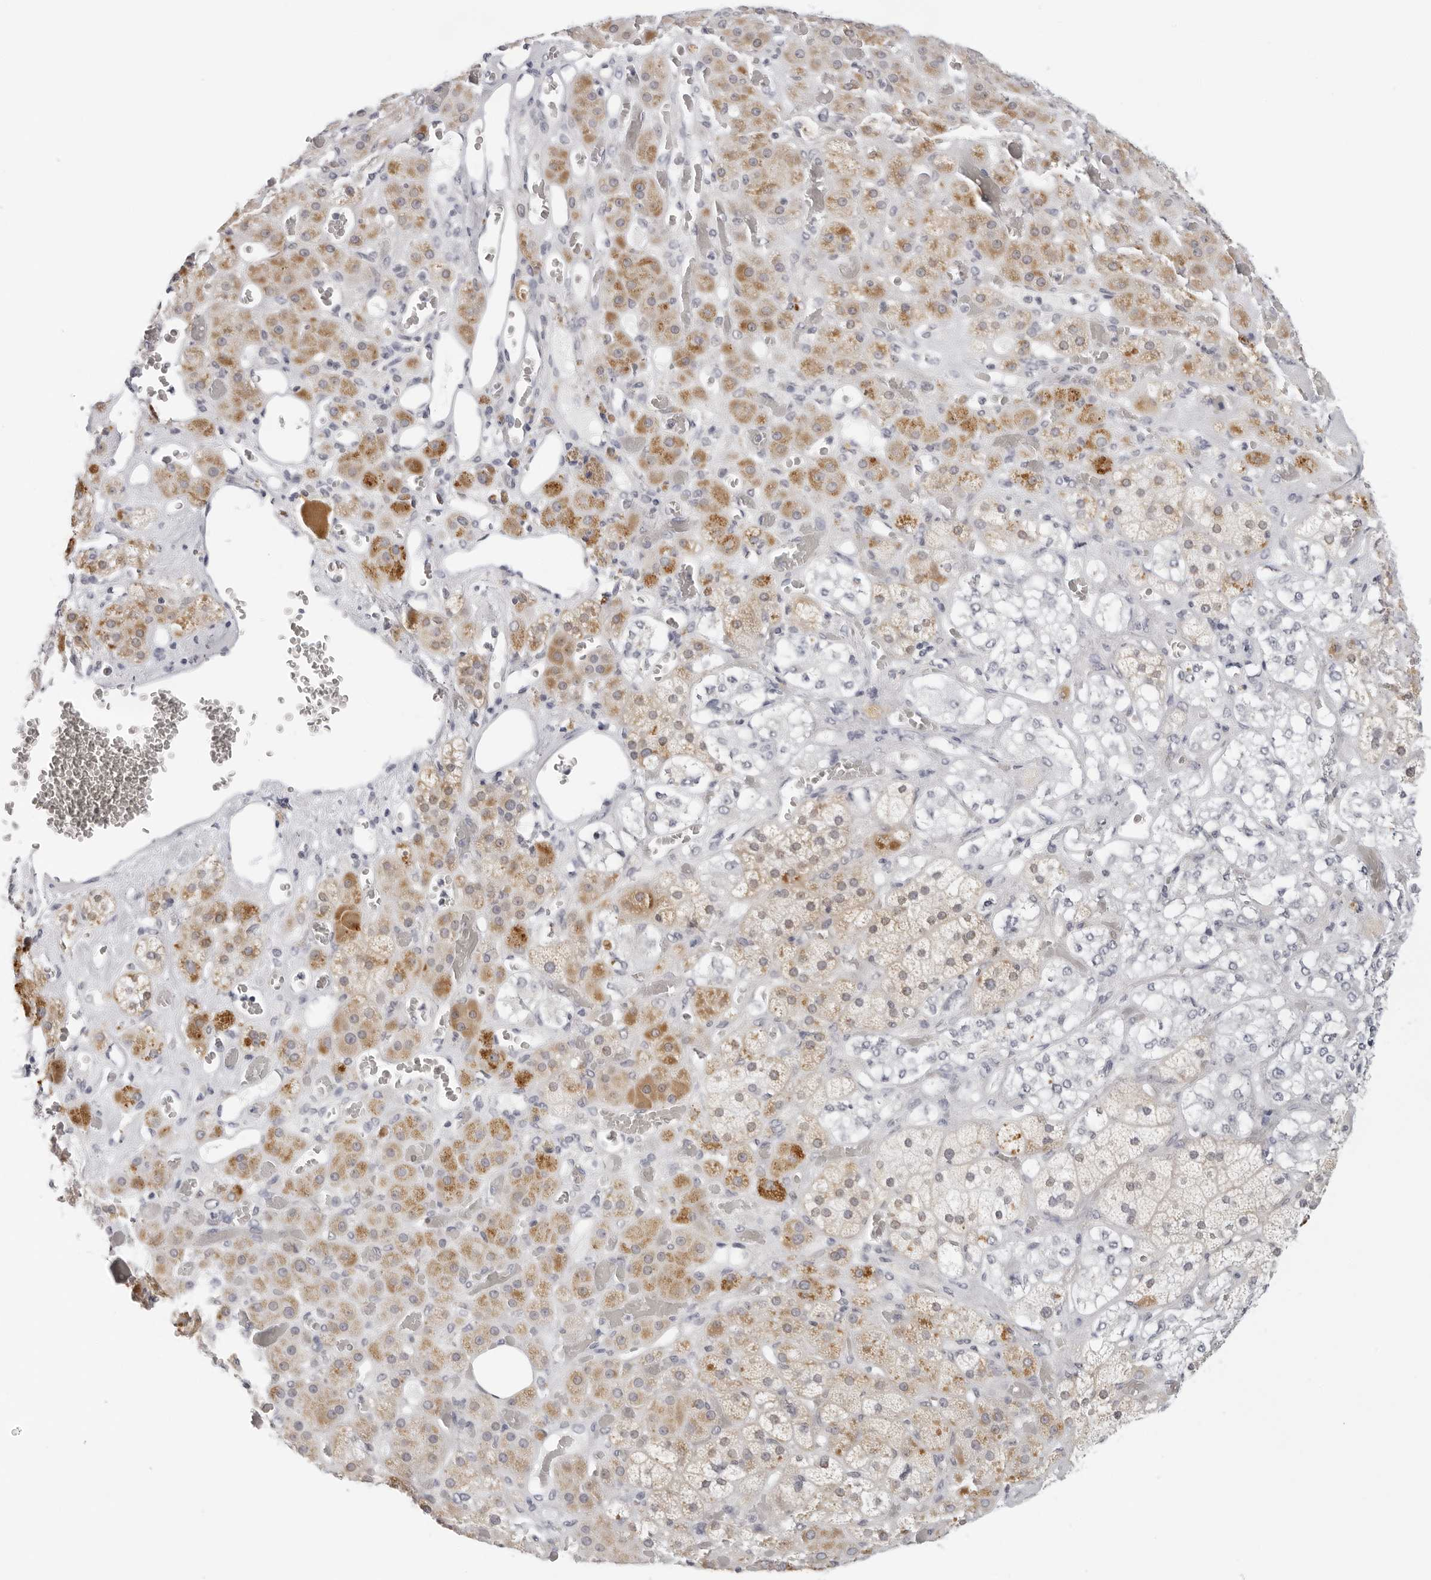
{"staining": {"intensity": "moderate", "quantity": ">75%", "location": "cytoplasmic/membranous"}, "tissue": "adrenal gland", "cell_type": "Glandular cells", "image_type": "normal", "snomed": [{"axis": "morphology", "description": "Normal tissue, NOS"}, {"axis": "topography", "description": "Adrenal gland"}], "caption": "Benign adrenal gland displays moderate cytoplasmic/membranous staining in approximately >75% of glandular cells, visualized by immunohistochemistry. (DAB IHC, brown staining for protein, blue staining for nuclei).", "gene": "CIART", "patient": {"sex": "male", "age": 57}}